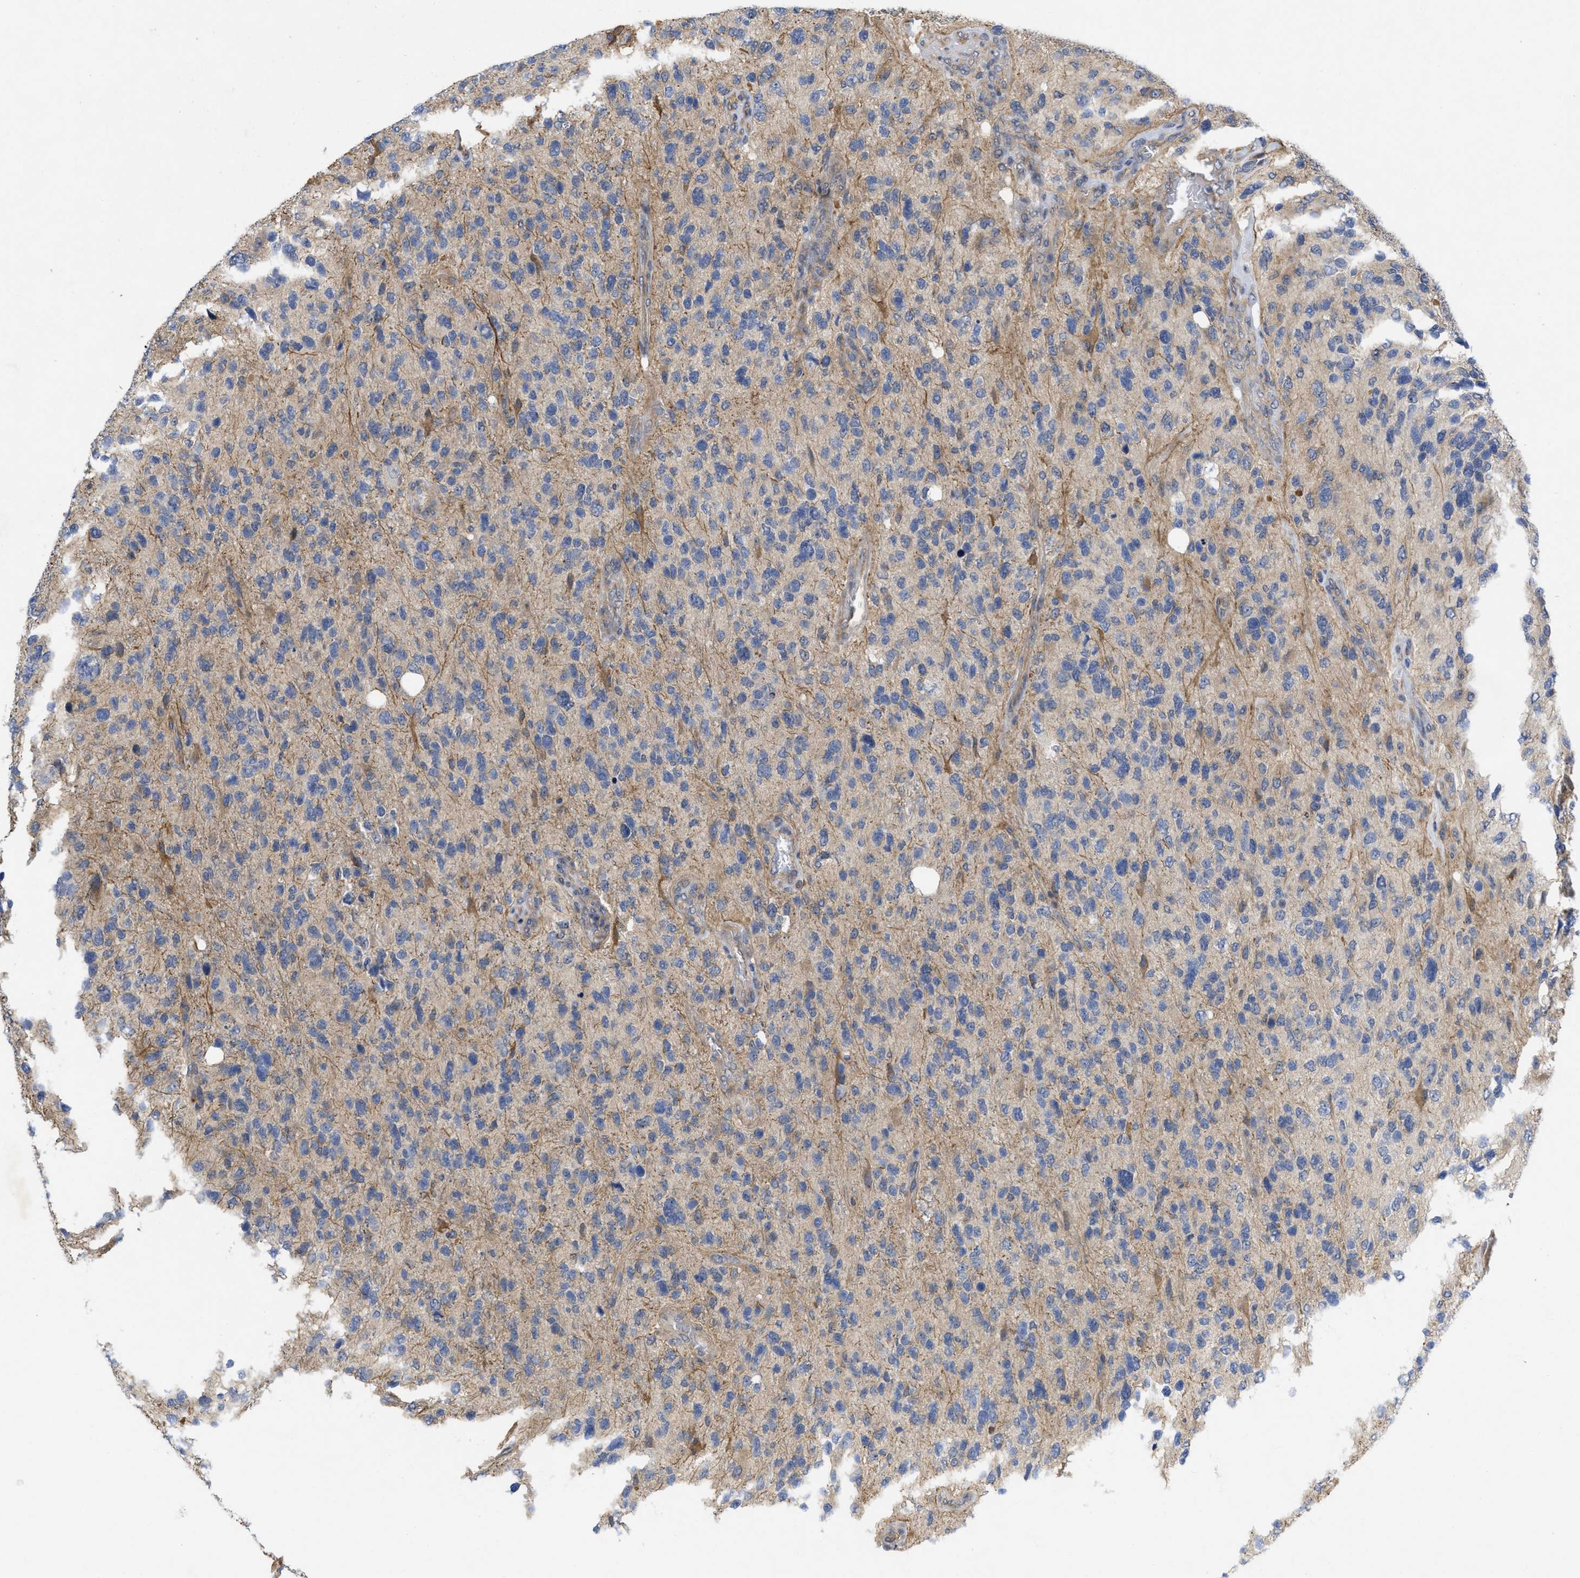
{"staining": {"intensity": "weak", "quantity": "<25%", "location": "cytoplasmic/membranous"}, "tissue": "glioma", "cell_type": "Tumor cells", "image_type": "cancer", "snomed": [{"axis": "morphology", "description": "Glioma, malignant, High grade"}, {"axis": "topography", "description": "Brain"}], "caption": "This image is of malignant glioma (high-grade) stained with immunohistochemistry to label a protein in brown with the nuclei are counter-stained blue. There is no staining in tumor cells.", "gene": "ARHGEF26", "patient": {"sex": "female", "age": 58}}